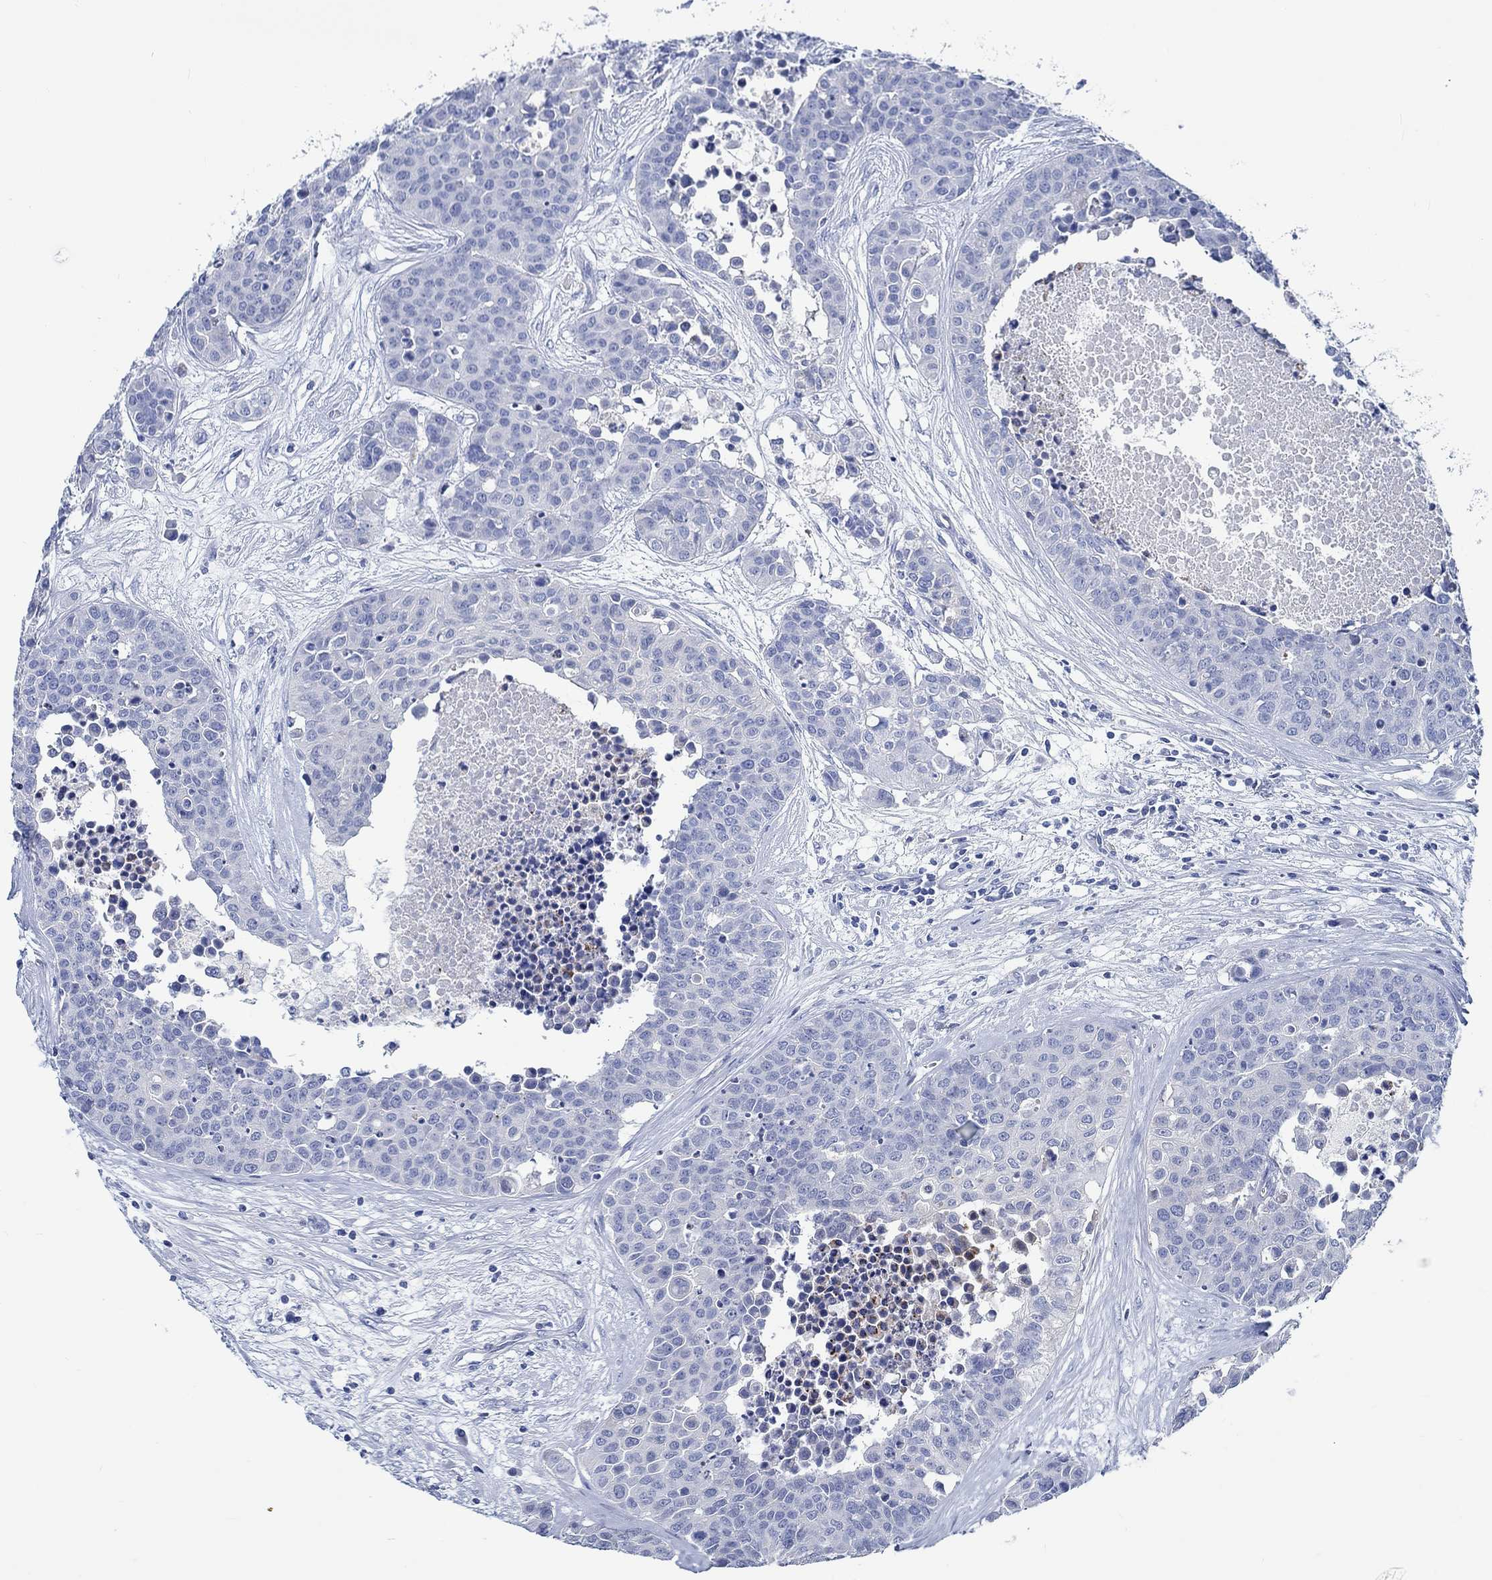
{"staining": {"intensity": "negative", "quantity": "none", "location": "none"}, "tissue": "carcinoid", "cell_type": "Tumor cells", "image_type": "cancer", "snomed": [{"axis": "morphology", "description": "Carcinoid, malignant, NOS"}, {"axis": "topography", "description": "Colon"}], "caption": "IHC of human carcinoid exhibits no staining in tumor cells.", "gene": "SVEP1", "patient": {"sex": "male", "age": 81}}